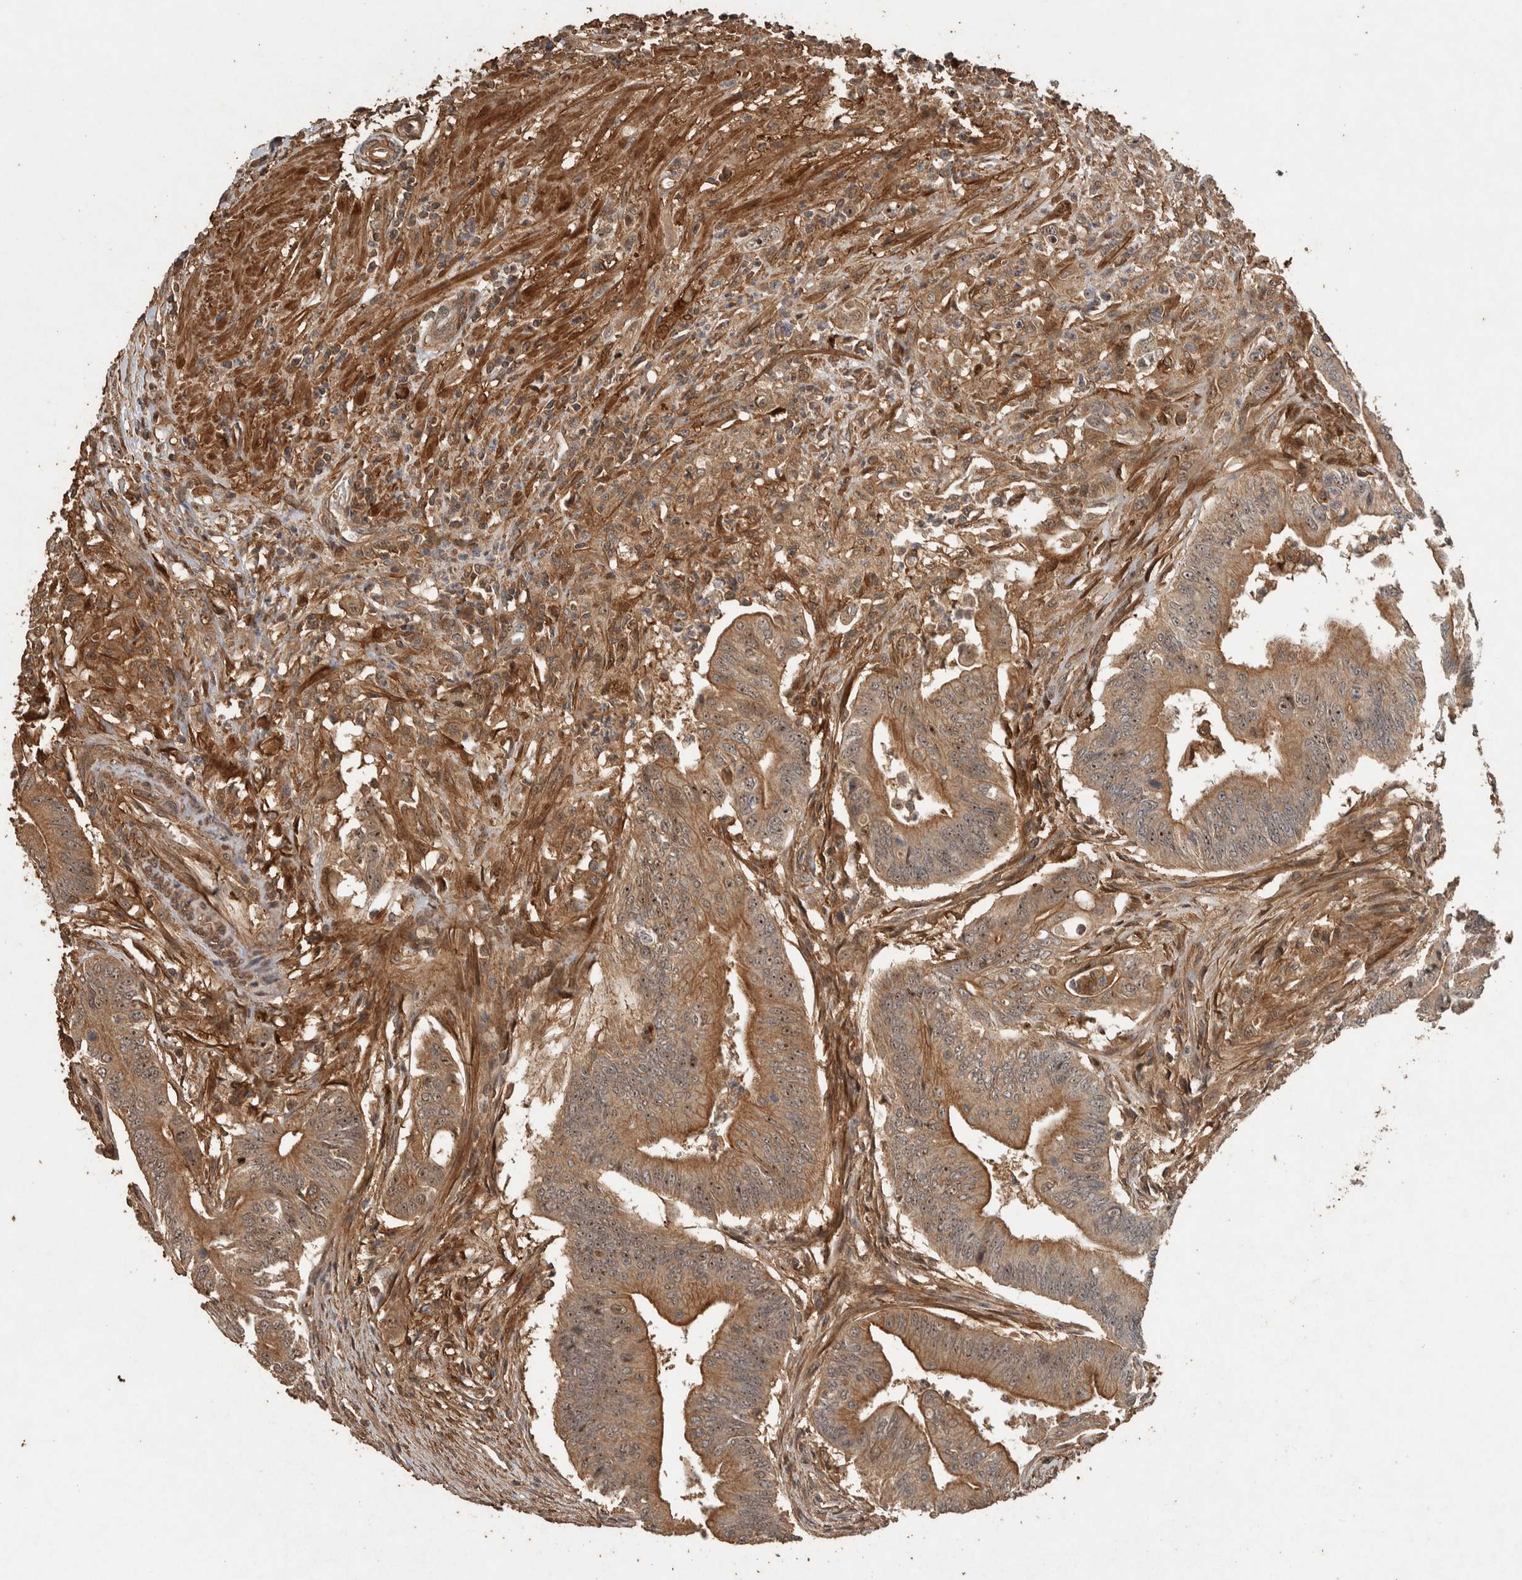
{"staining": {"intensity": "moderate", "quantity": ">75%", "location": "cytoplasmic/membranous,nuclear"}, "tissue": "colorectal cancer", "cell_type": "Tumor cells", "image_type": "cancer", "snomed": [{"axis": "morphology", "description": "Adenoma, NOS"}, {"axis": "morphology", "description": "Adenocarcinoma, NOS"}, {"axis": "topography", "description": "Colon"}], "caption": "The image reveals staining of colorectal adenocarcinoma, revealing moderate cytoplasmic/membranous and nuclear protein positivity (brown color) within tumor cells.", "gene": "SPHK1", "patient": {"sex": "male", "age": 79}}